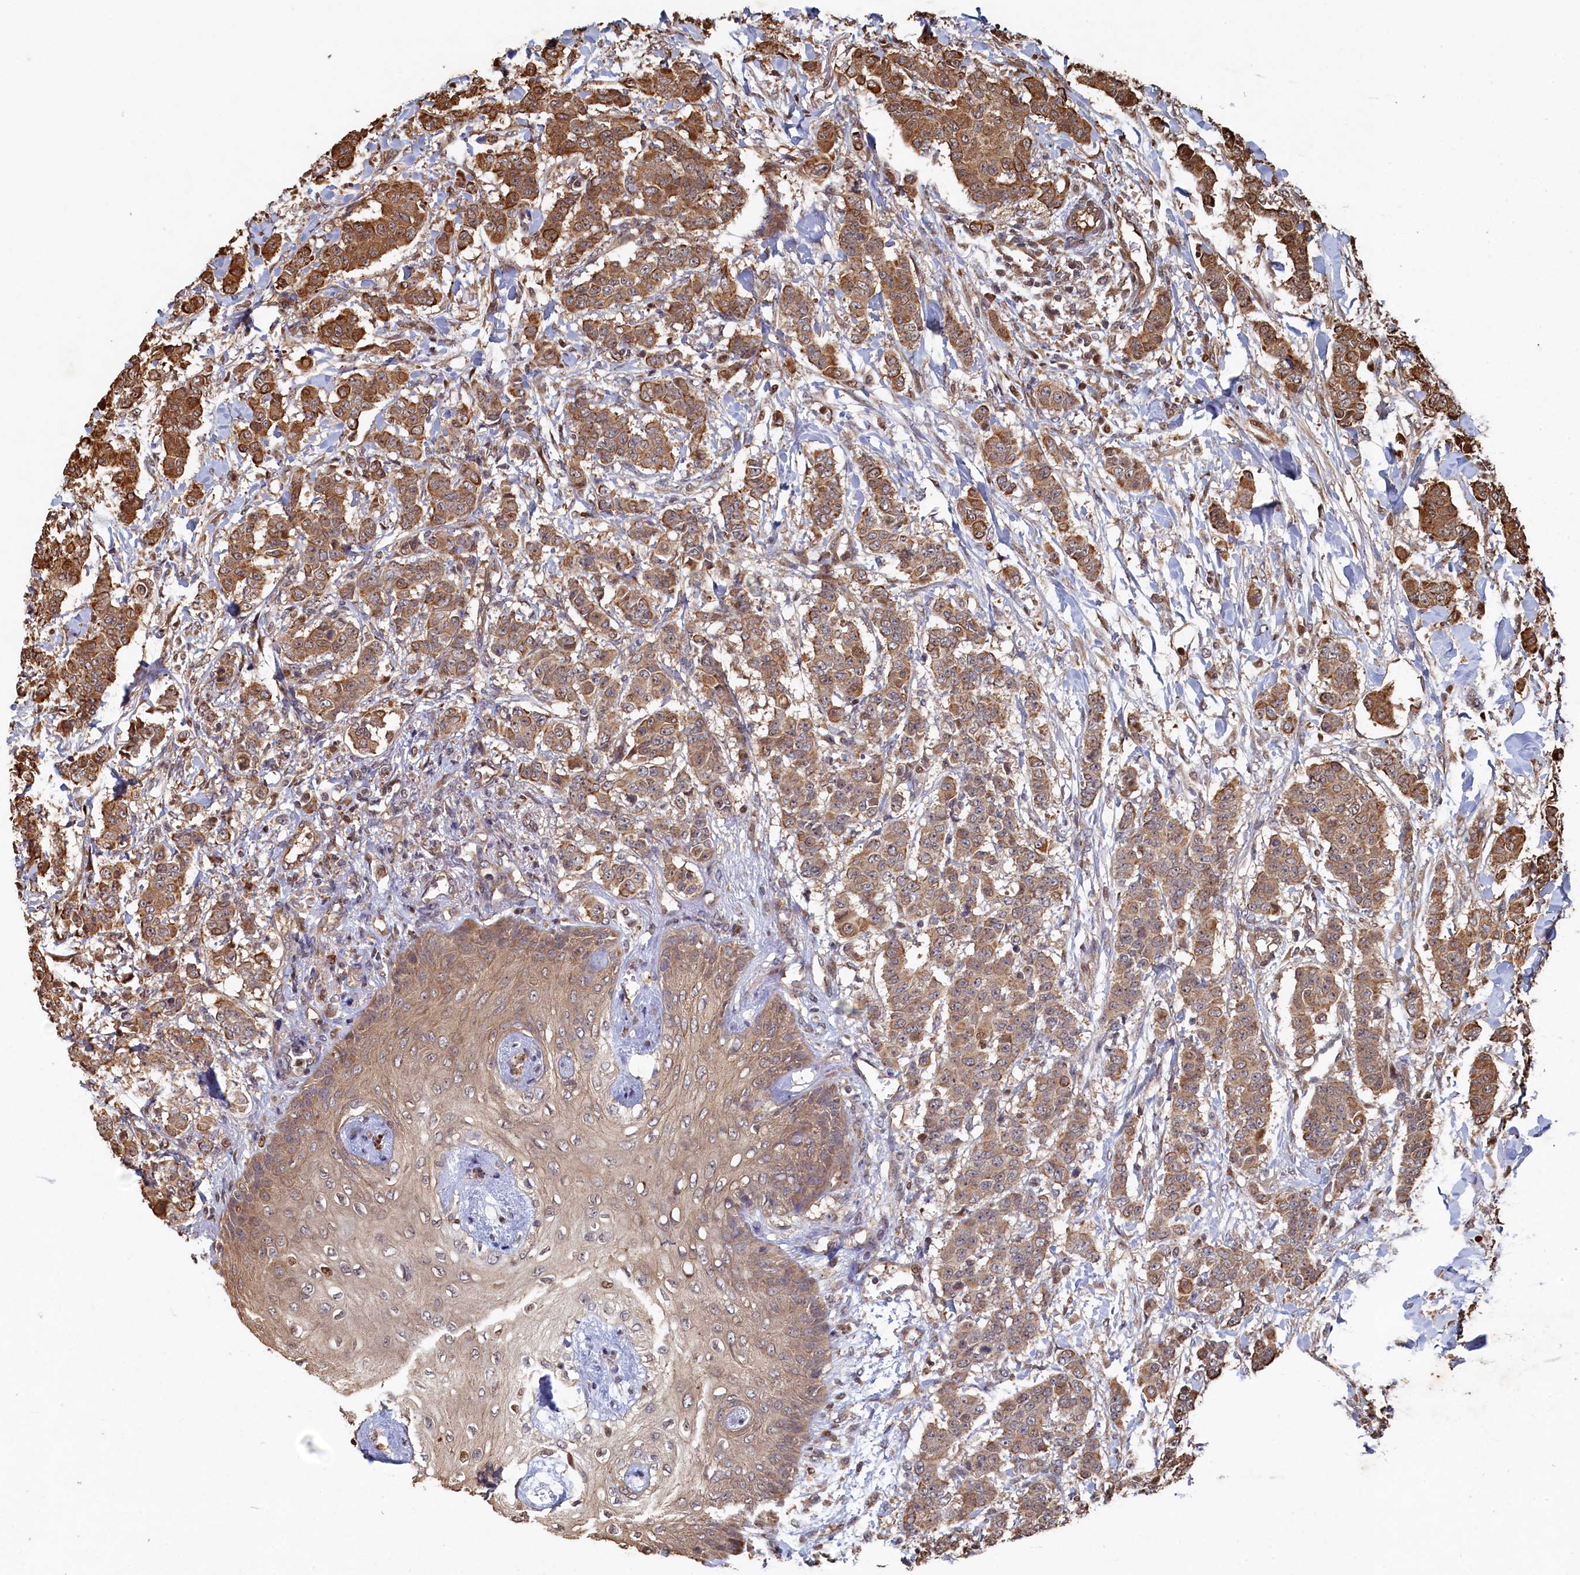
{"staining": {"intensity": "moderate", "quantity": ">75%", "location": "cytoplasmic/membranous"}, "tissue": "breast cancer", "cell_type": "Tumor cells", "image_type": "cancer", "snomed": [{"axis": "morphology", "description": "Duct carcinoma"}, {"axis": "topography", "description": "Breast"}], "caption": "Tumor cells exhibit medium levels of moderate cytoplasmic/membranous positivity in about >75% of cells in breast cancer. (DAB (3,3'-diaminobenzidine) IHC with brightfield microscopy, high magnification).", "gene": "PIGN", "patient": {"sex": "female", "age": 40}}